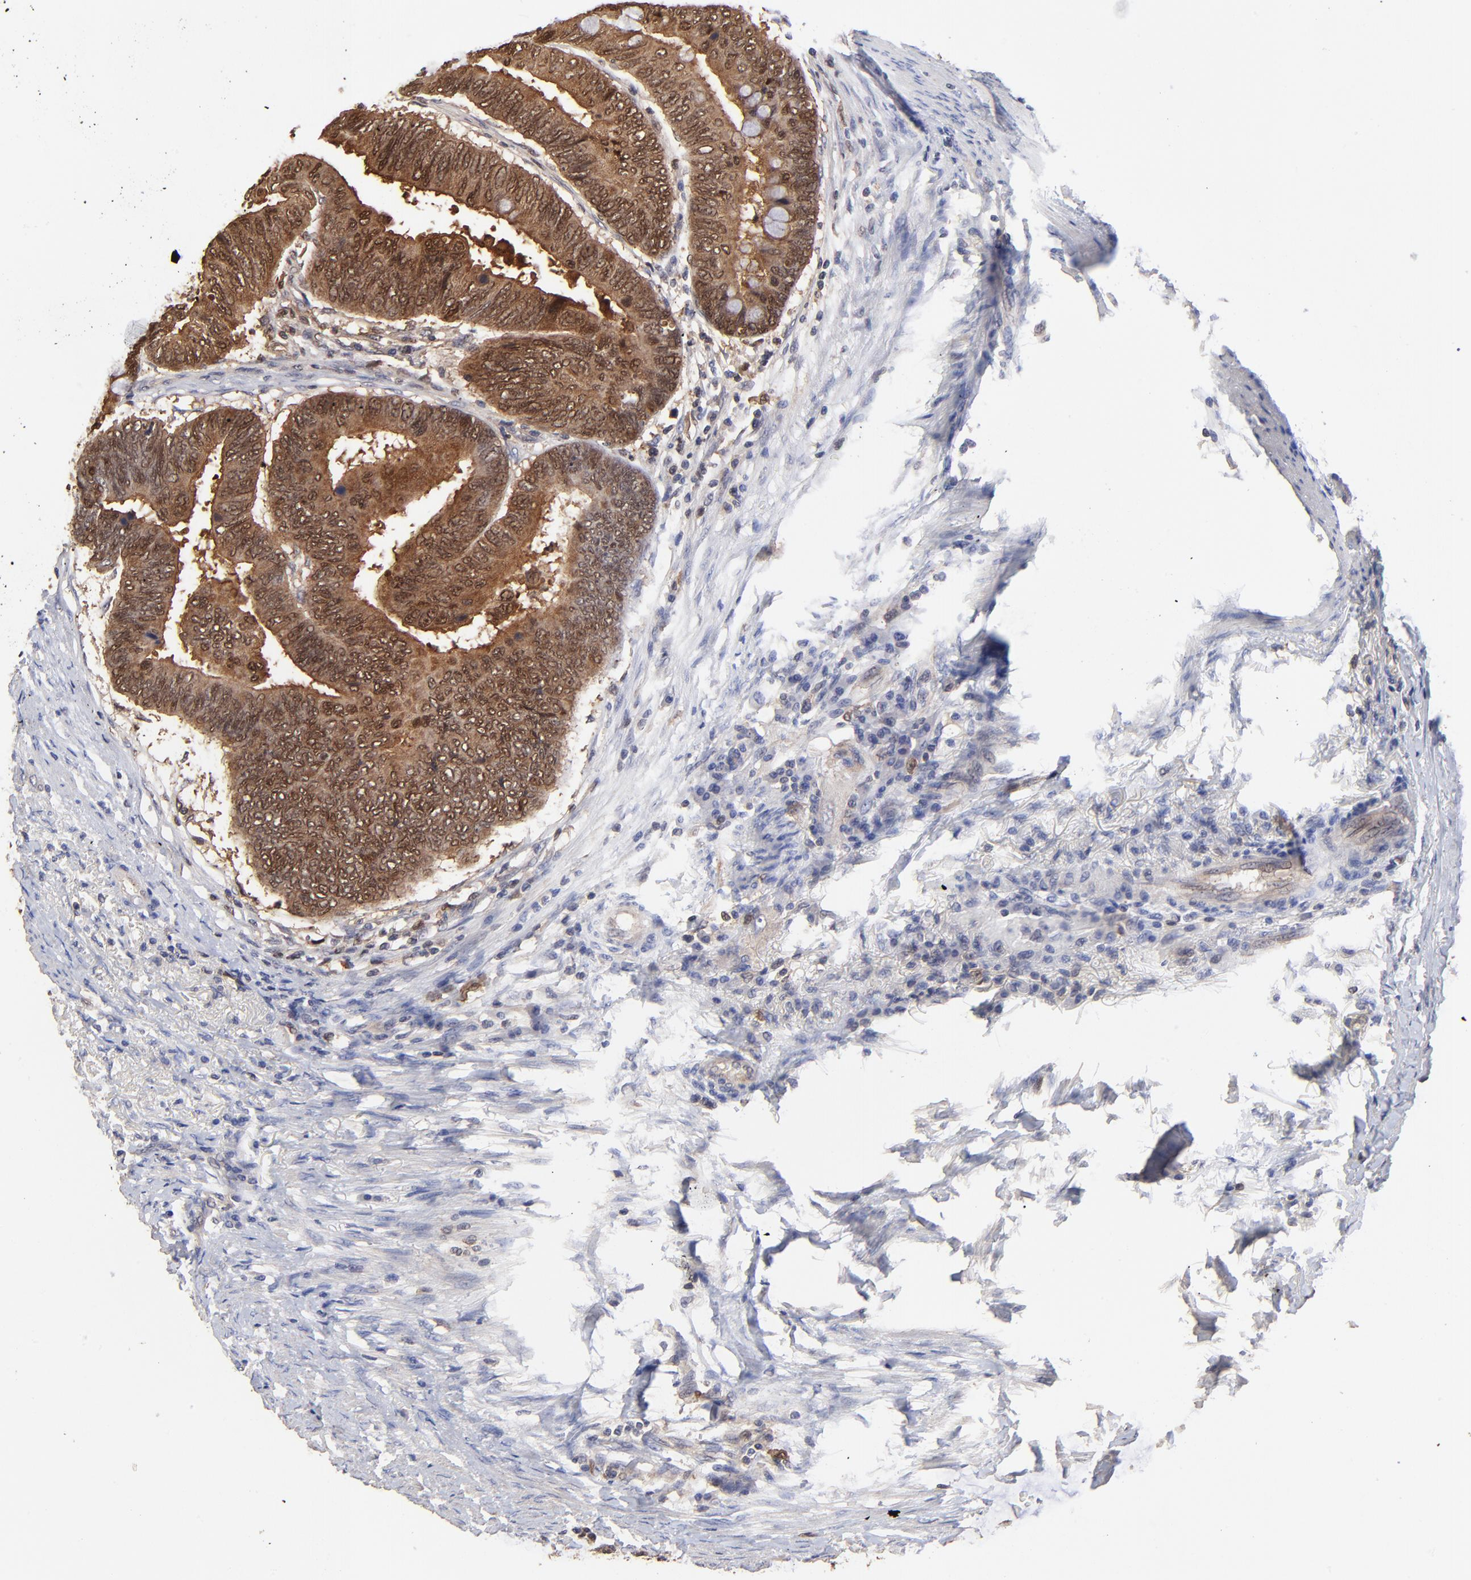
{"staining": {"intensity": "moderate", "quantity": ">75%", "location": "cytoplasmic/membranous,nuclear"}, "tissue": "colorectal cancer", "cell_type": "Tumor cells", "image_type": "cancer", "snomed": [{"axis": "morphology", "description": "Normal tissue, NOS"}, {"axis": "morphology", "description": "Adenocarcinoma, NOS"}, {"axis": "topography", "description": "Rectum"}, {"axis": "topography", "description": "Peripheral nerve tissue"}], "caption": "Immunohistochemistry (IHC) of human adenocarcinoma (colorectal) reveals medium levels of moderate cytoplasmic/membranous and nuclear expression in about >75% of tumor cells.", "gene": "DCTPP1", "patient": {"sex": "male", "age": 92}}